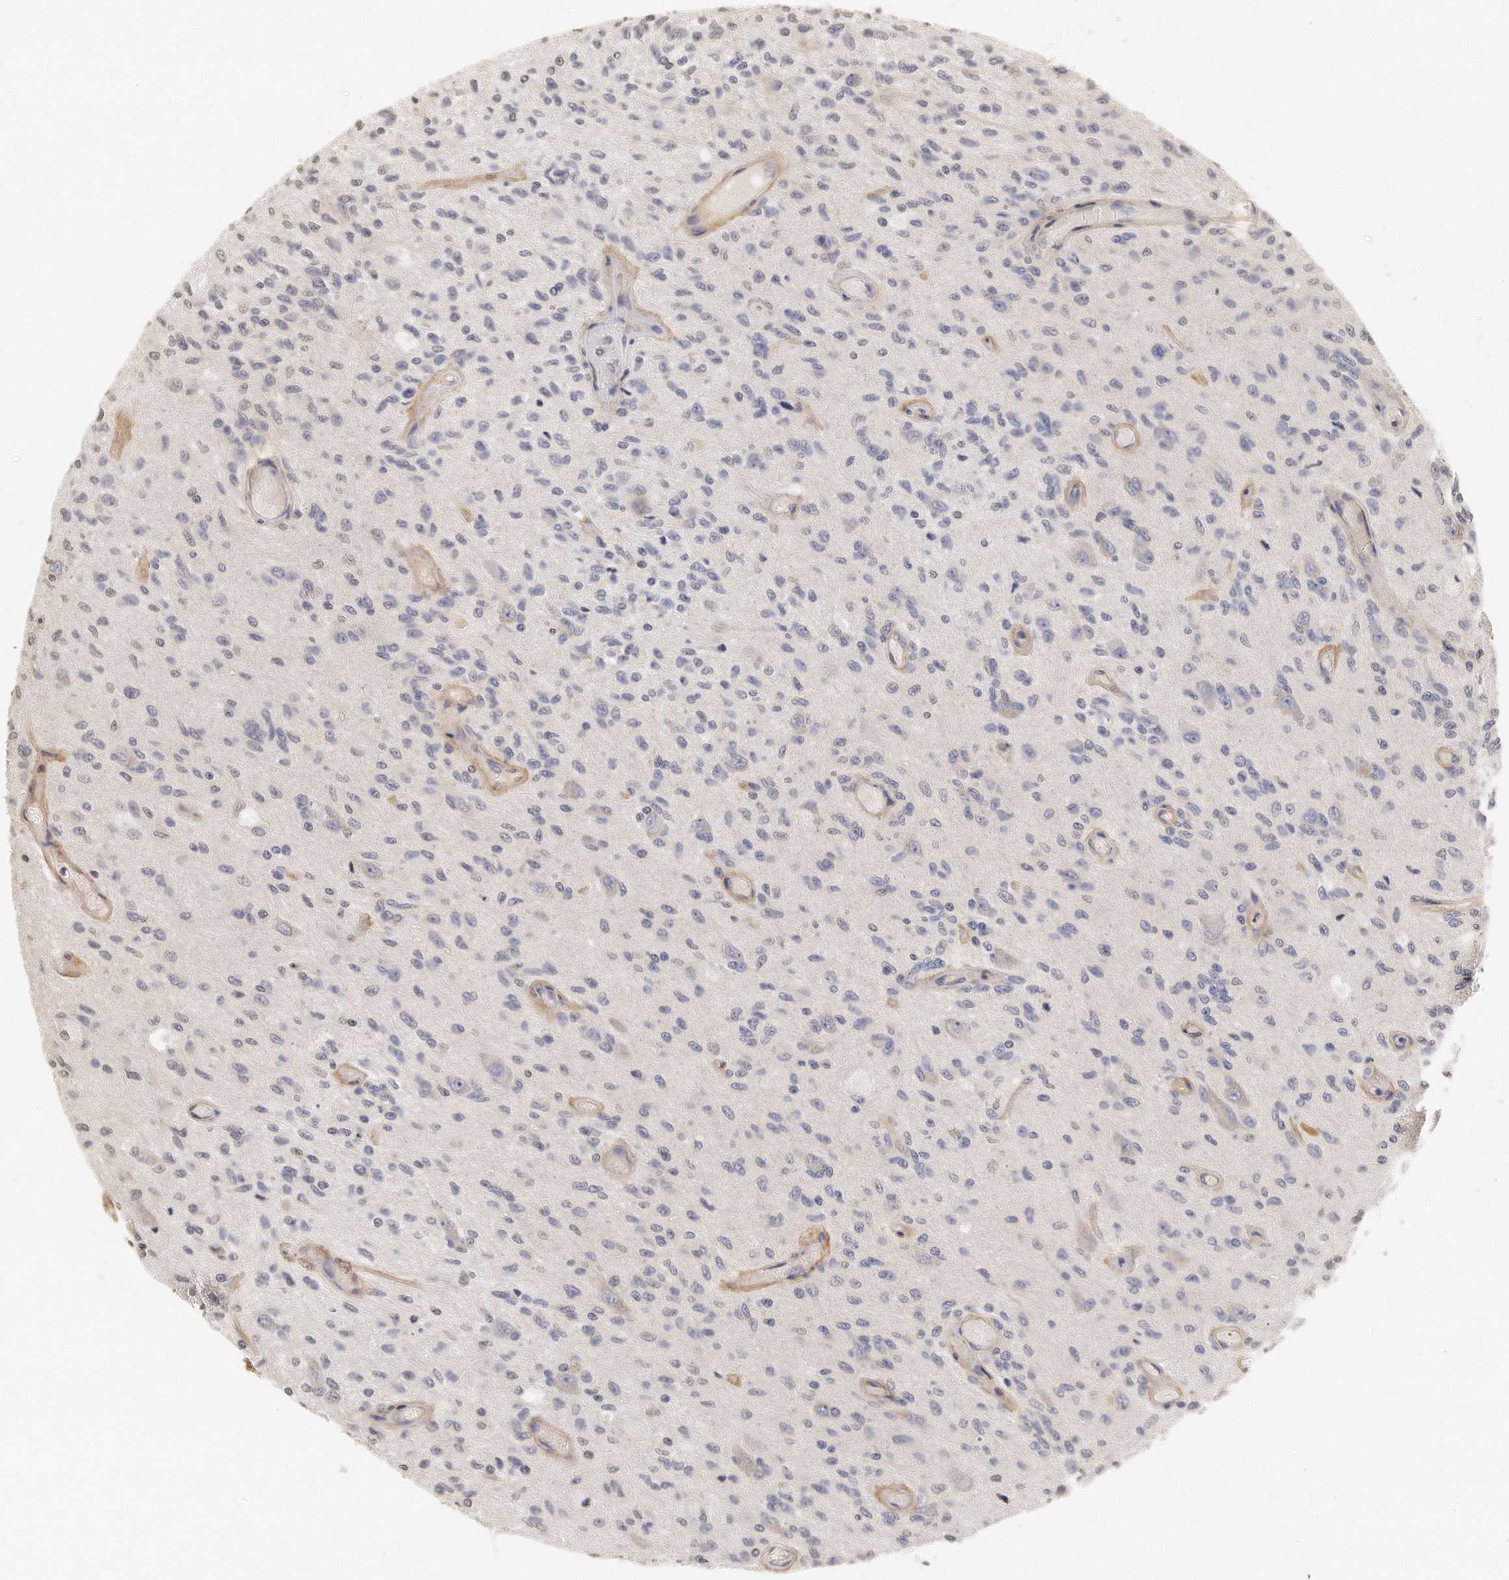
{"staining": {"intensity": "negative", "quantity": "none", "location": "none"}, "tissue": "glioma", "cell_type": "Tumor cells", "image_type": "cancer", "snomed": [{"axis": "morphology", "description": "Normal tissue, NOS"}, {"axis": "morphology", "description": "Glioma, malignant, High grade"}, {"axis": "topography", "description": "Cerebral cortex"}], "caption": "IHC of human glioma shows no expression in tumor cells.", "gene": "CHST7", "patient": {"sex": "male", "age": 77}}